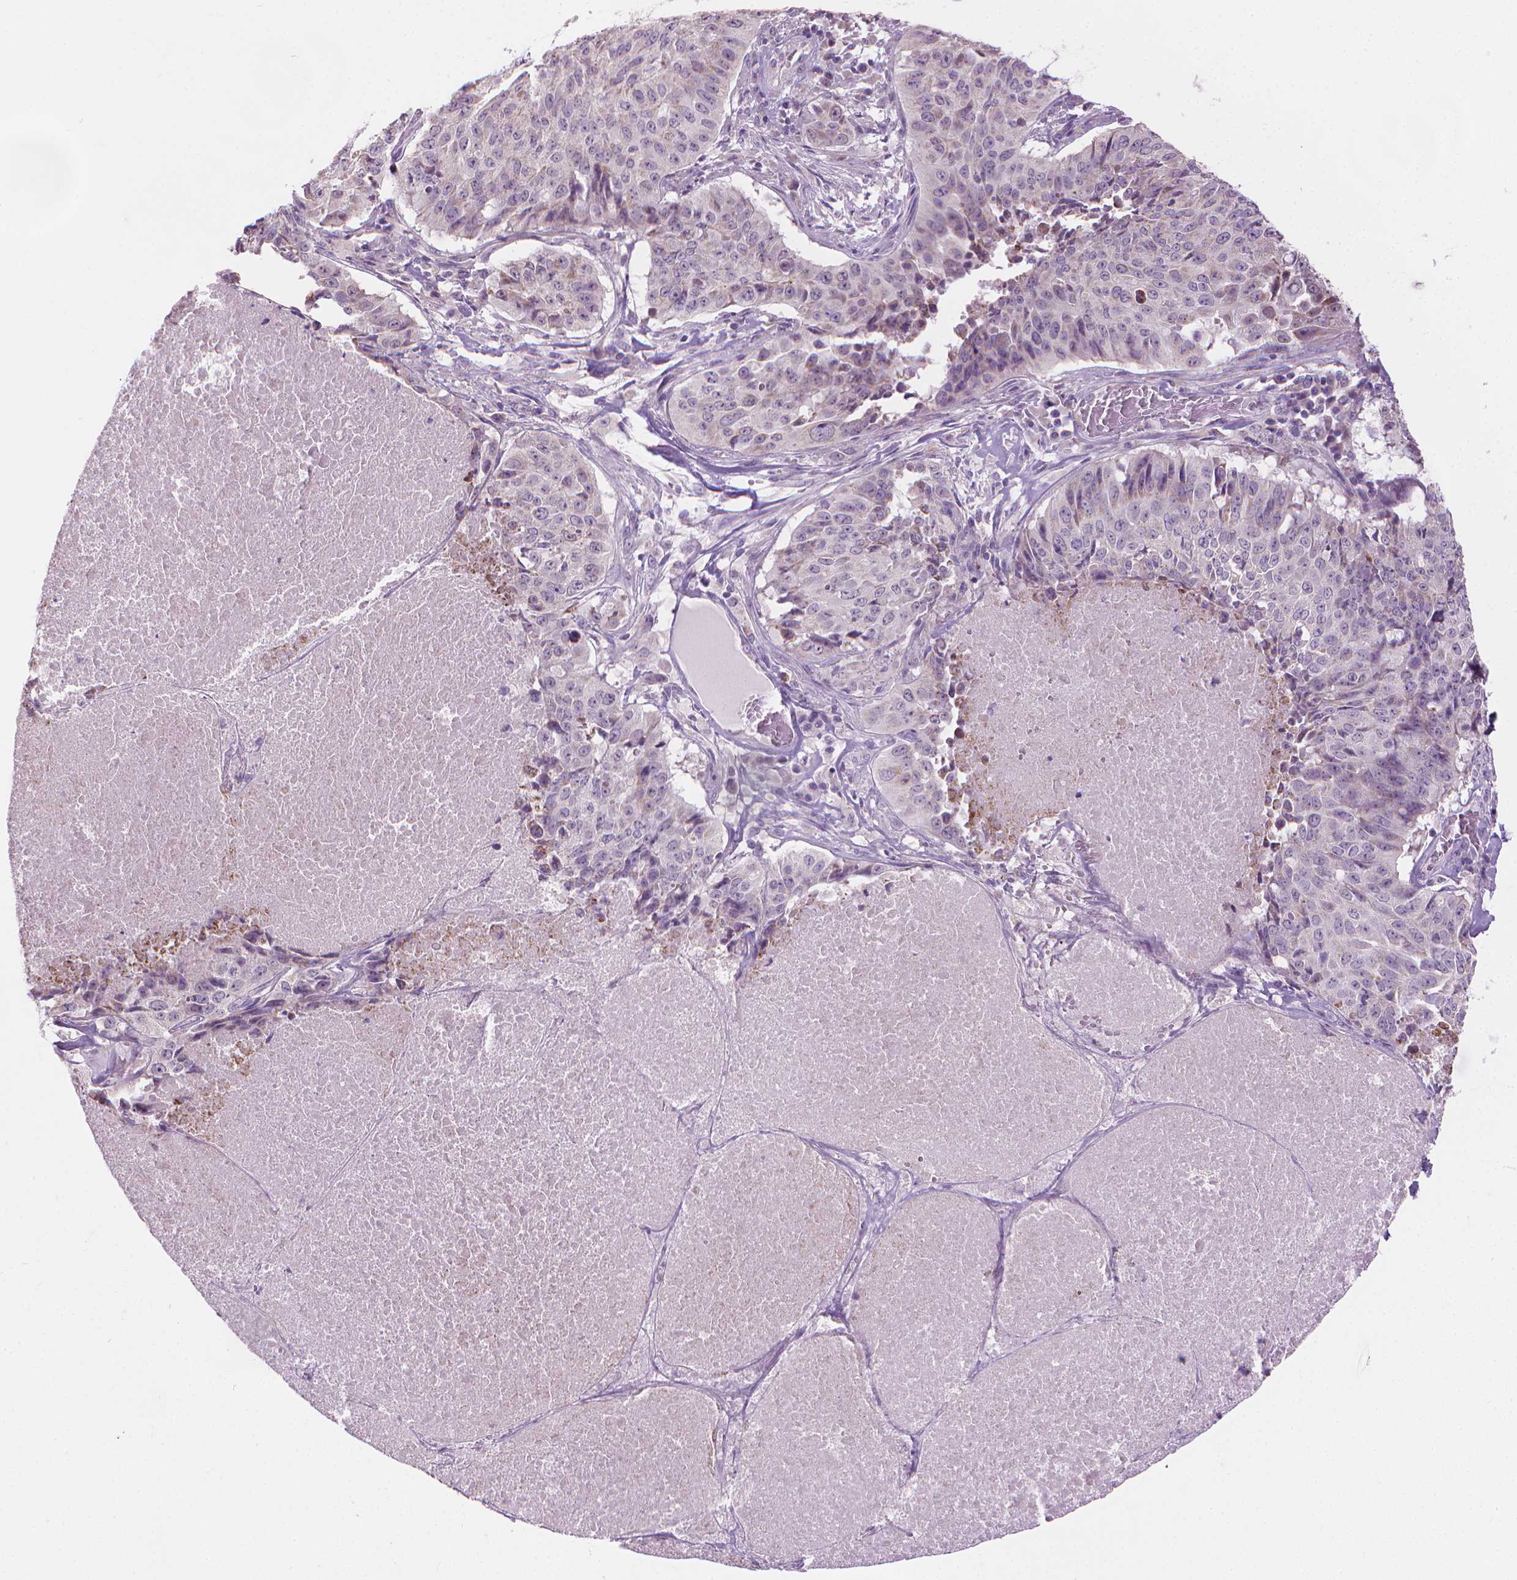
{"staining": {"intensity": "negative", "quantity": "none", "location": "none"}, "tissue": "lung cancer", "cell_type": "Tumor cells", "image_type": "cancer", "snomed": [{"axis": "morphology", "description": "Normal tissue, NOS"}, {"axis": "morphology", "description": "Squamous cell carcinoma, NOS"}, {"axis": "topography", "description": "Bronchus"}, {"axis": "topography", "description": "Lung"}], "caption": "Tumor cells show no significant protein positivity in lung cancer.", "gene": "CFAP126", "patient": {"sex": "male", "age": 64}}